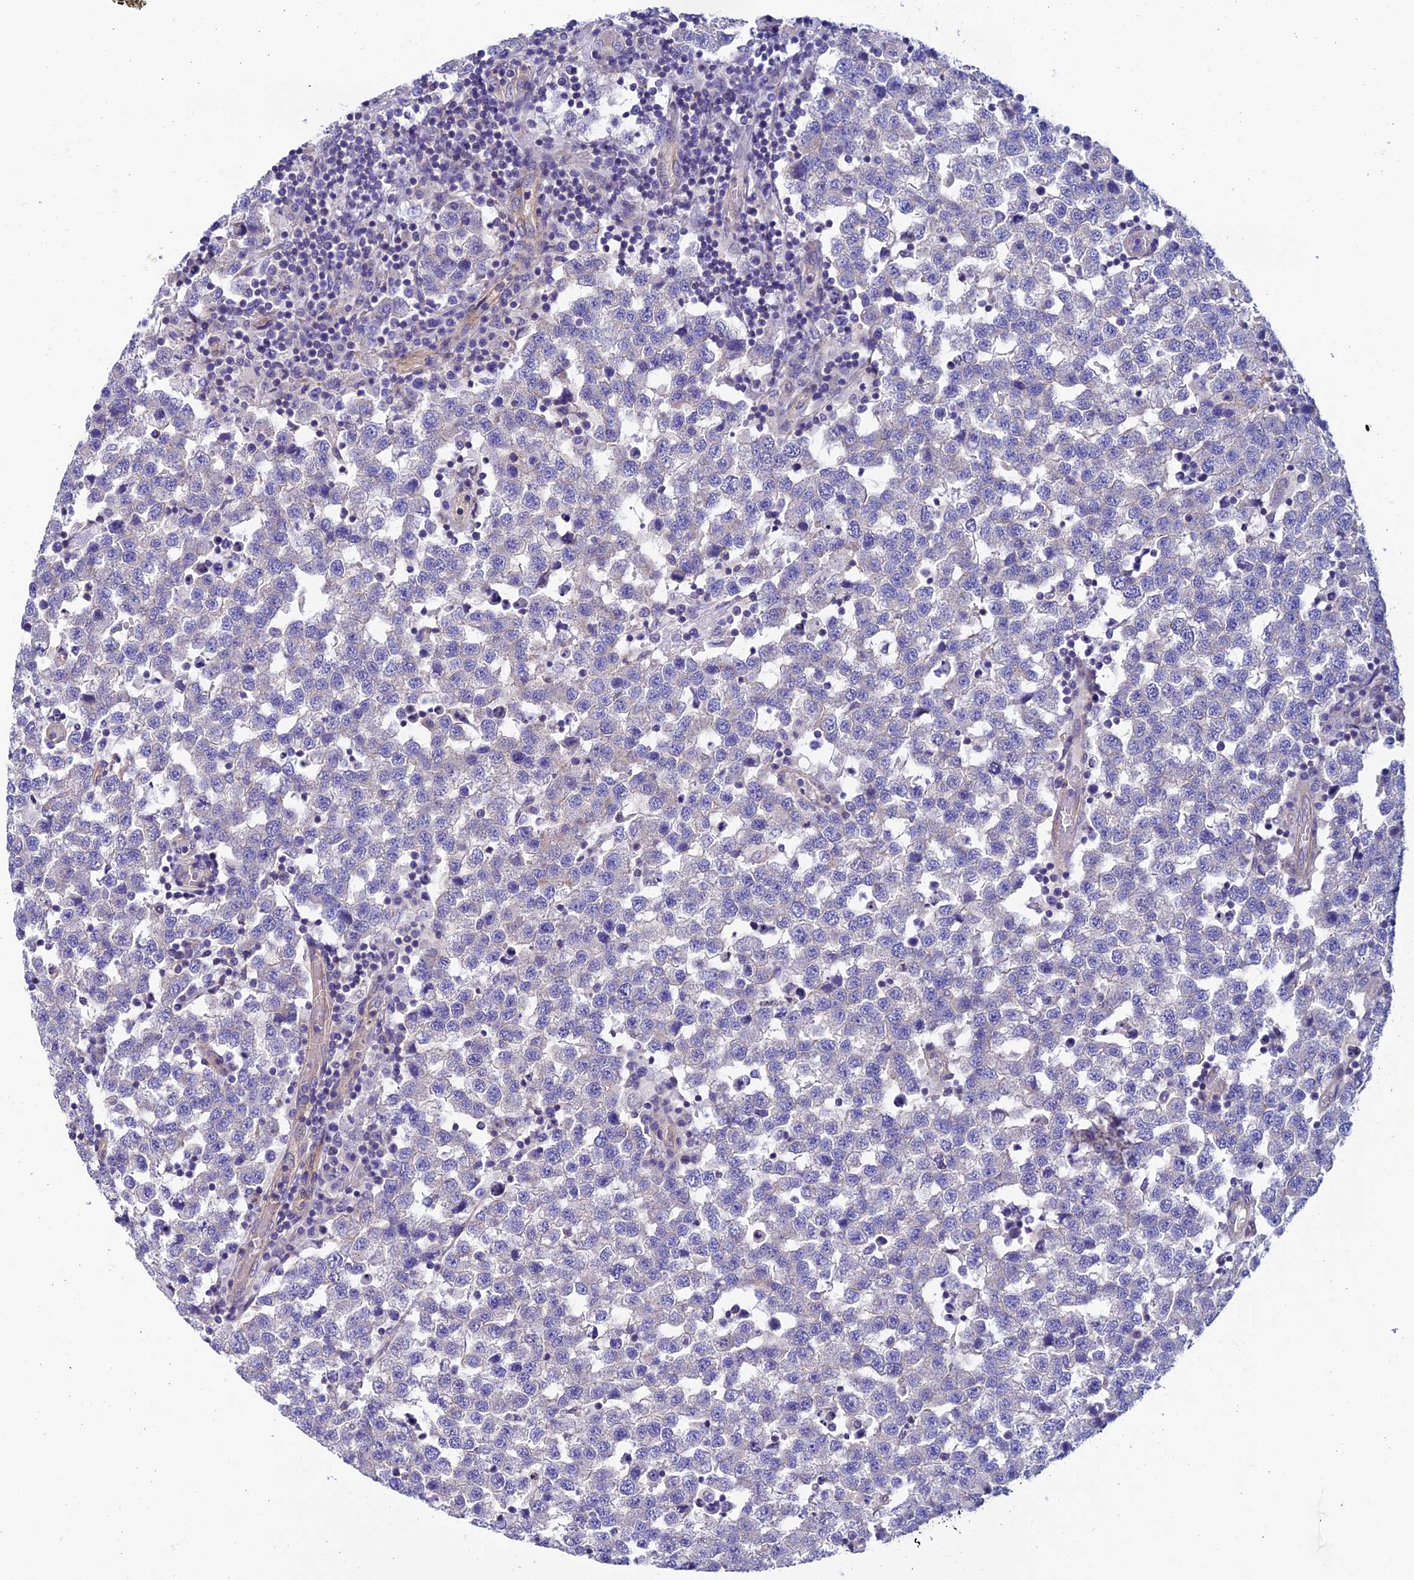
{"staining": {"intensity": "negative", "quantity": "none", "location": "none"}, "tissue": "testis cancer", "cell_type": "Tumor cells", "image_type": "cancer", "snomed": [{"axis": "morphology", "description": "Seminoma, NOS"}, {"axis": "topography", "description": "Testis"}], "caption": "IHC of human seminoma (testis) demonstrates no staining in tumor cells.", "gene": "PPFIA3", "patient": {"sex": "male", "age": 34}}